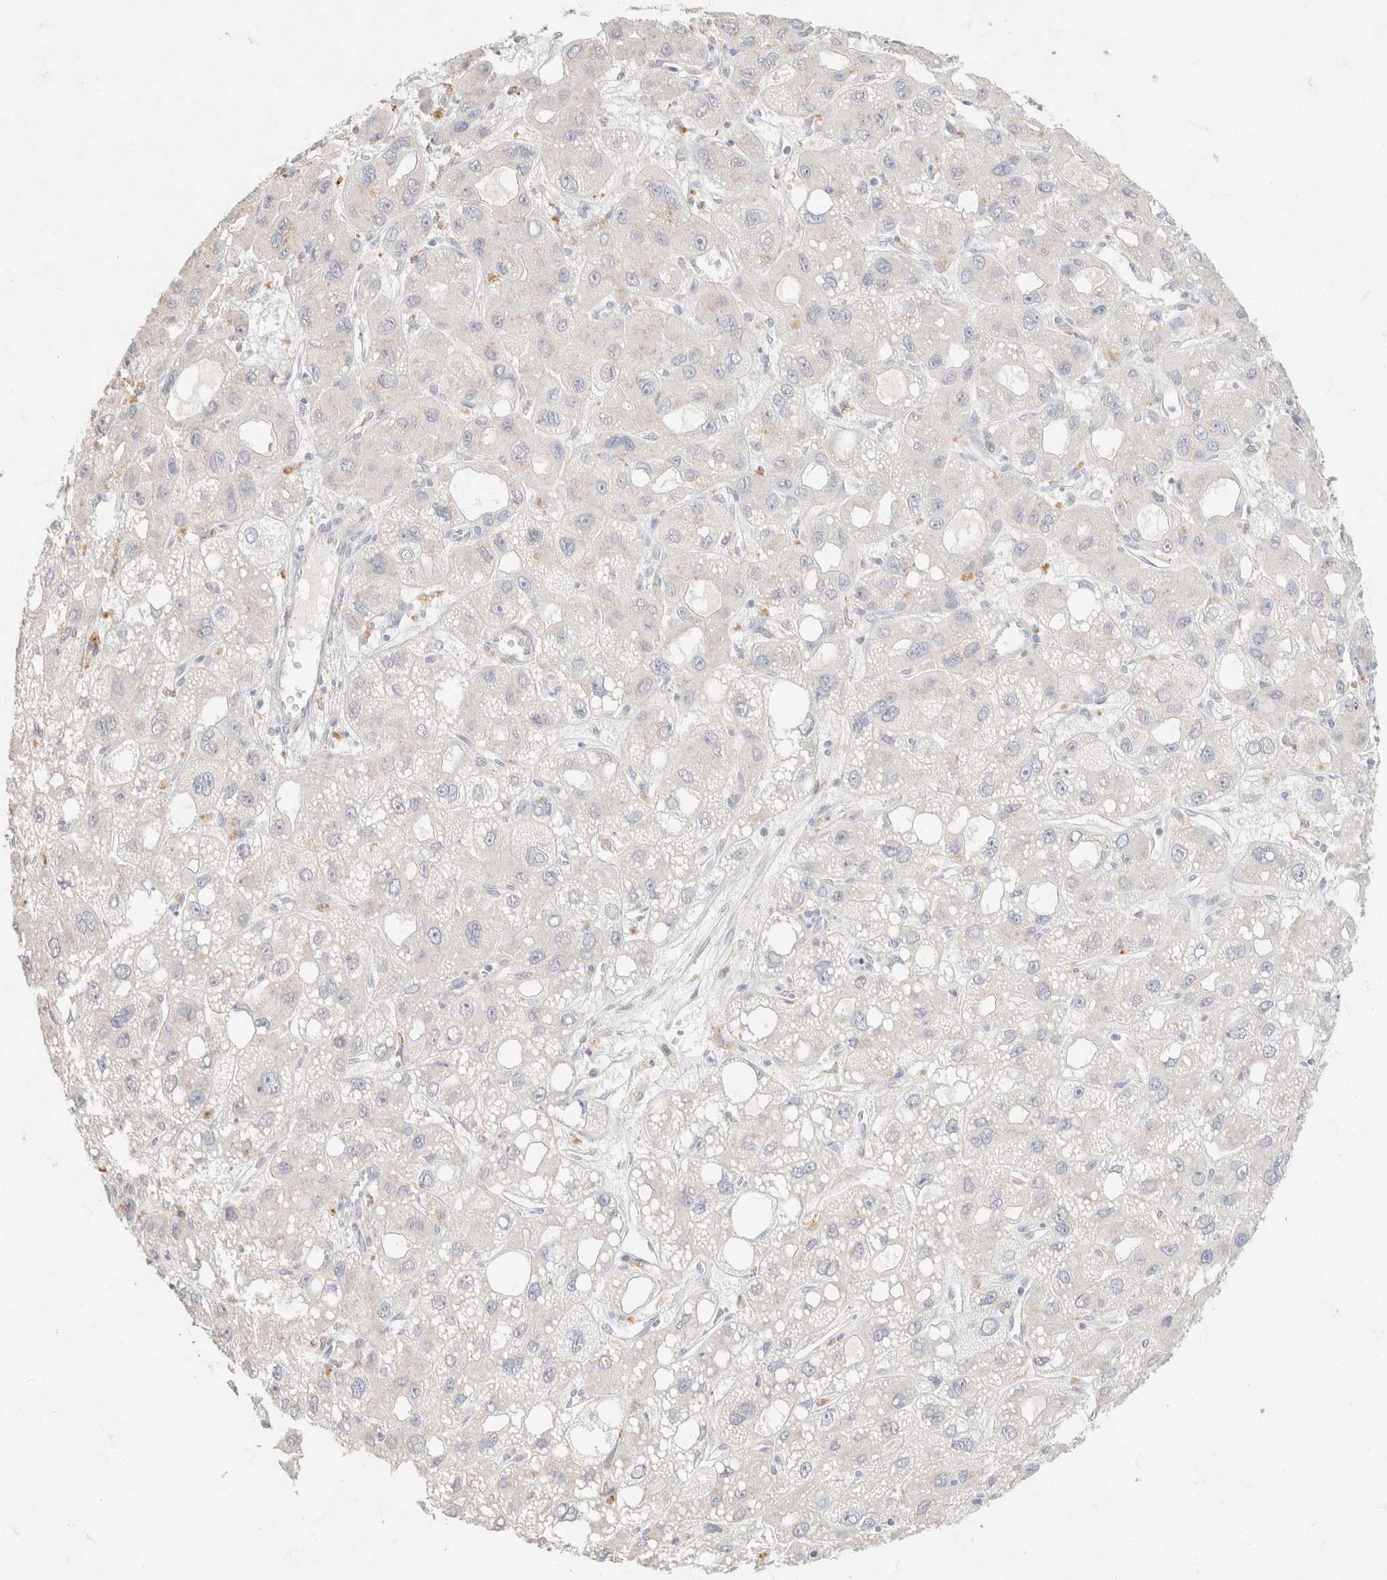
{"staining": {"intensity": "negative", "quantity": "none", "location": "none"}, "tissue": "liver cancer", "cell_type": "Tumor cells", "image_type": "cancer", "snomed": [{"axis": "morphology", "description": "Carcinoma, Hepatocellular, NOS"}, {"axis": "topography", "description": "Liver"}], "caption": "IHC histopathology image of liver cancer (hepatocellular carcinoma) stained for a protein (brown), which exhibits no expression in tumor cells. The staining was performed using DAB (3,3'-diaminobenzidine) to visualize the protein expression in brown, while the nuclei were stained in blue with hematoxylin (Magnification: 20x).", "gene": "CA12", "patient": {"sex": "male", "age": 55}}